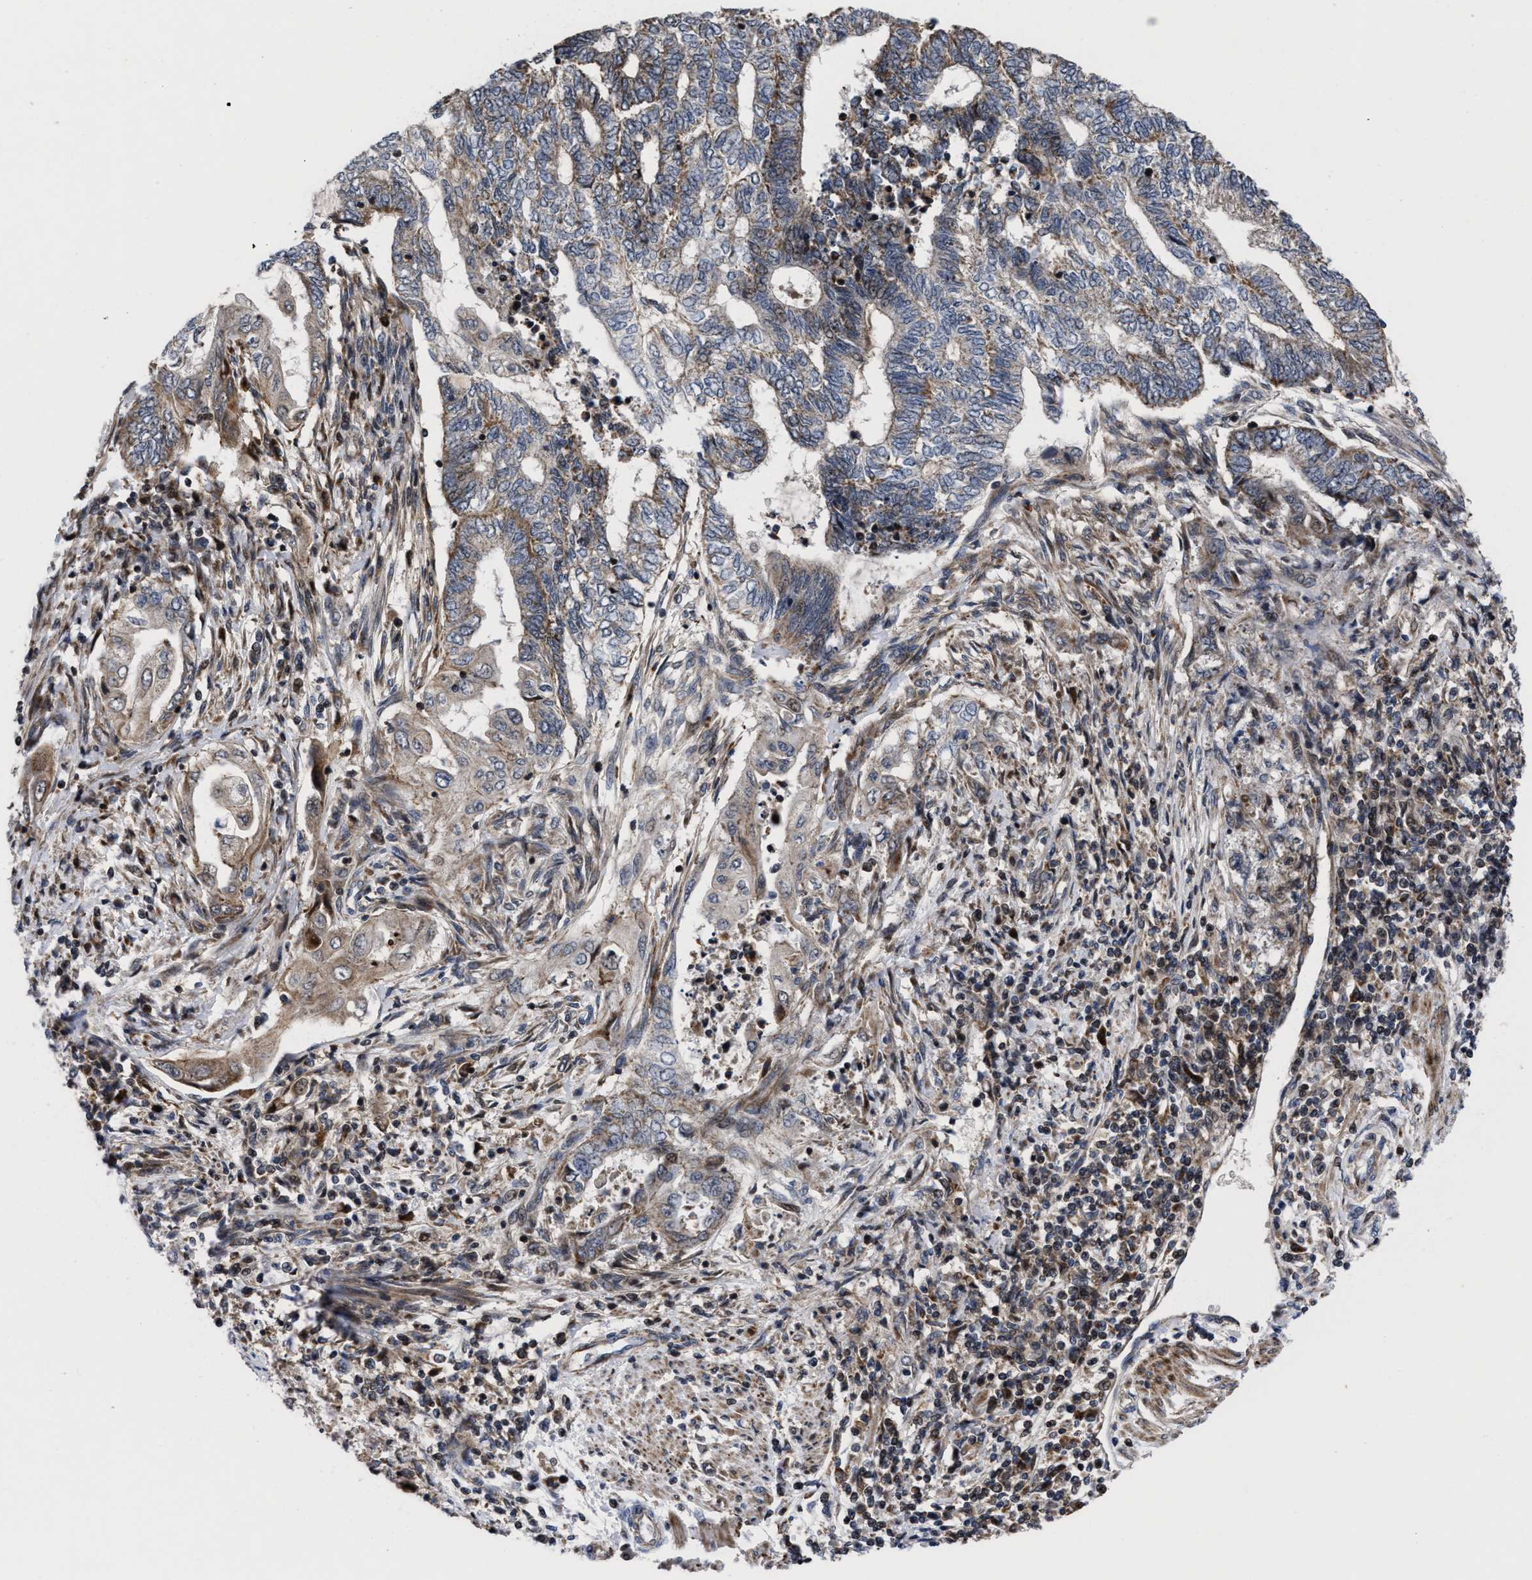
{"staining": {"intensity": "moderate", "quantity": "25%-75%", "location": "cytoplasmic/membranous"}, "tissue": "endometrial cancer", "cell_type": "Tumor cells", "image_type": "cancer", "snomed": [{"axis": "morphology", "description": "Adenocarcinoma, NOS"}, {"axis": "topography", "description": "Uterus"}, {"axis": "topography", "description": "Endometrium"}], "caption": "Protein expression analysis of human endometrial adenocarcinoma reveals moderate cytoplasmic/membranous staining in approximately 25%-75% of tumor cells.", "gene": "MRPL50", "patient": {"sex": "female", "age": 70}}